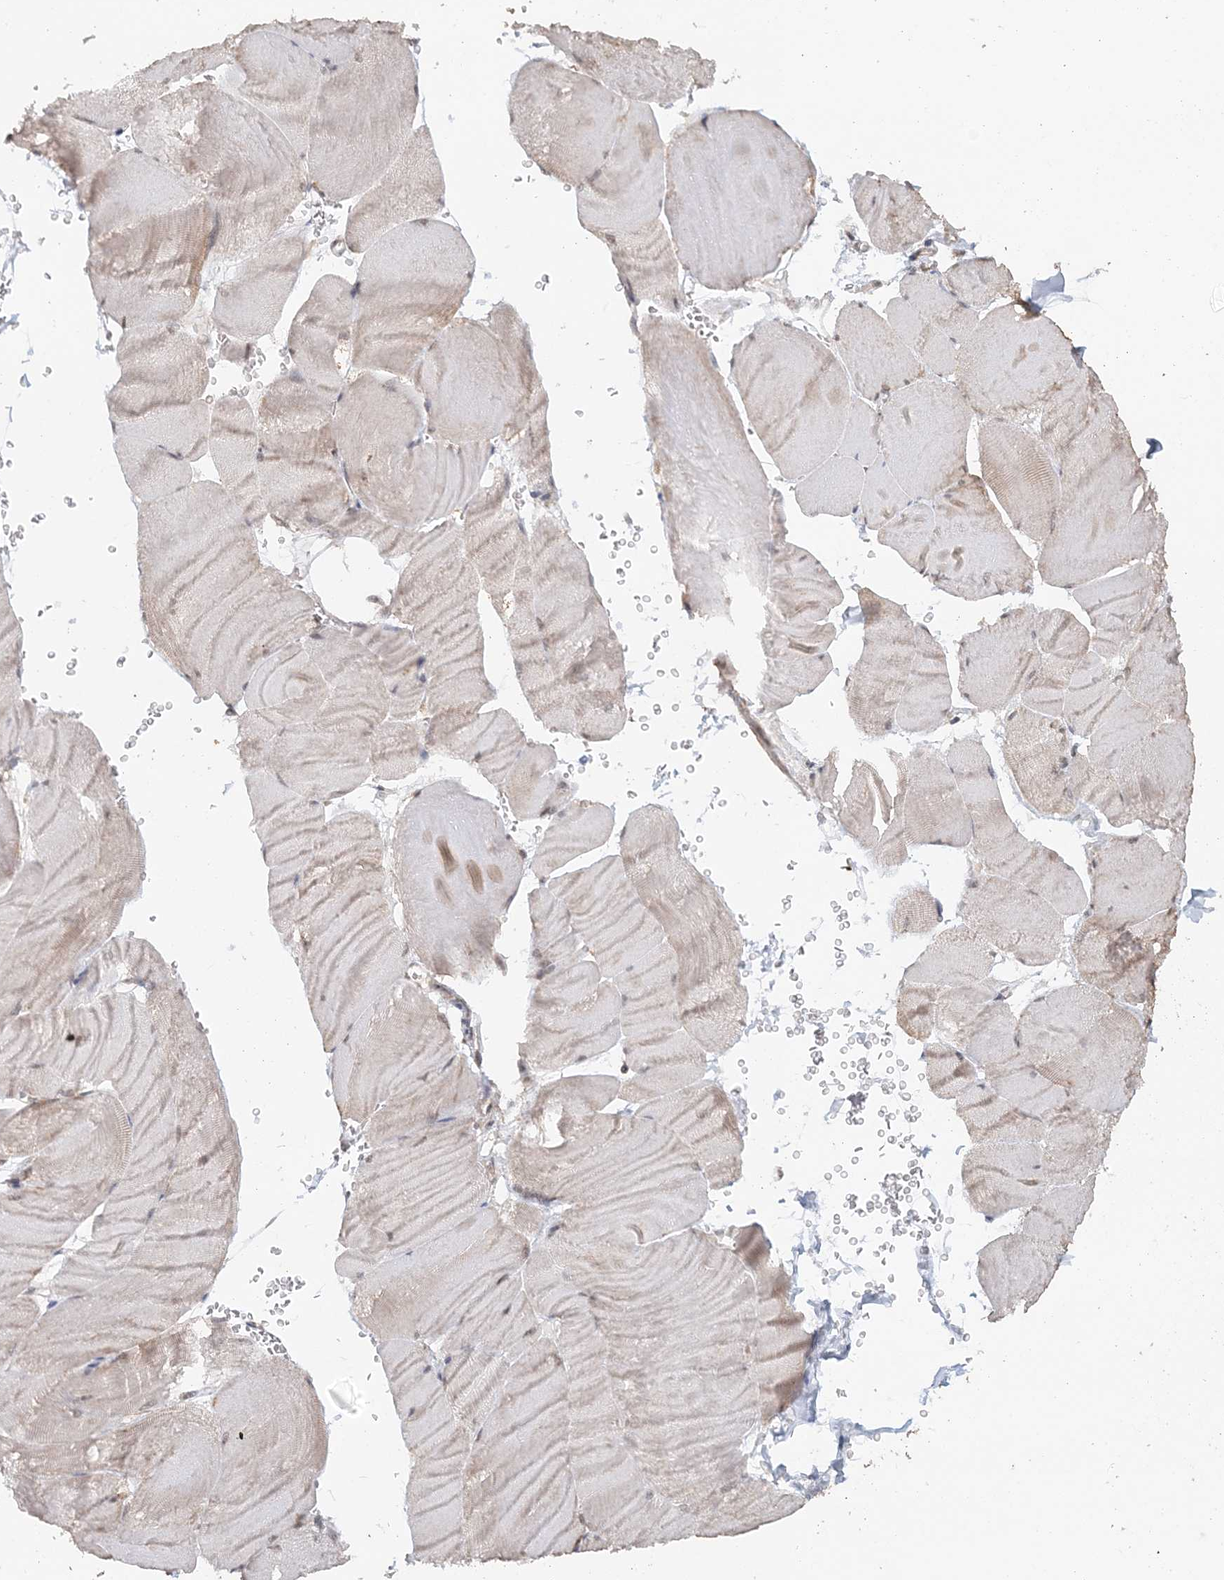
{"staining": {"intensity": "negative", "quantity": "none", "location": "none"}, "tissue": "skeletal muscle", "cell_type": "Myocytes", "image_type": "normal", "snomed": [{"axis": "morphology", "description": "Normal tissue, NOS"}, {"axis": "morphology", "description": "Basal cell carcinoma"}, {"axis": "topography", "description": "Skeletal muscle"}], "caption": "Myocytes are negative for protein expression in benign human skeletal muscle. Brightfield microscopy of immunohistochemistry stained with DAB (3,3'-diaminobenzidine) (brown) and hematoxylin (blue), captured at high magnification.", "gene": "FBXO38", "patient": {"sex": "female", "age": 64}}